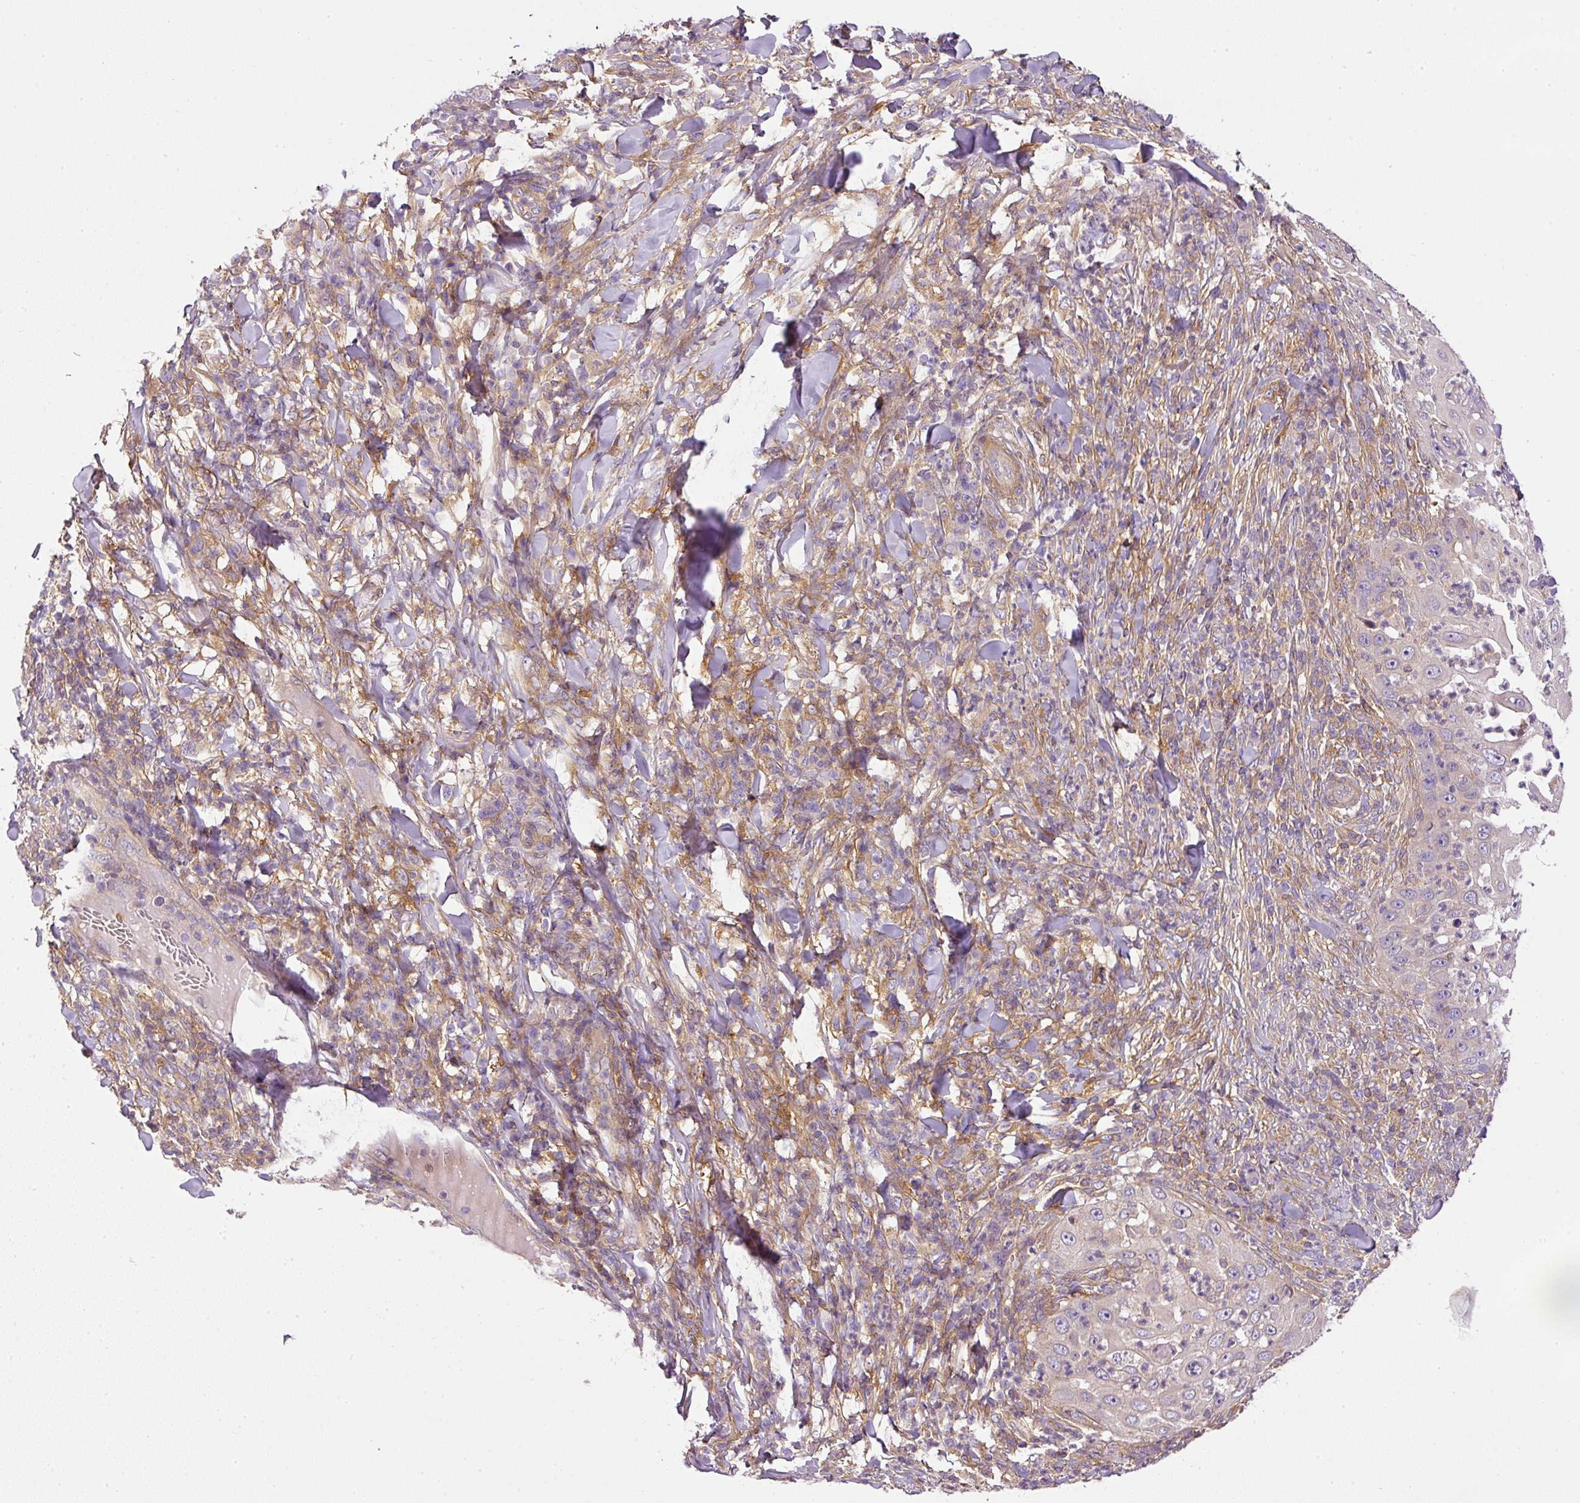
{"staining": {"intensity": "negative", "quantity": "none", "location": "none"}, "tissue": "skin cancer", "cell_type": "Tumor cells", "image_type": "cancer", "snomed": [{"axis": "morphology", "description": "Squamous cell carcinoma, NOS"}, {"axis": "topography", "description": "Skin"}], "caption": "Image shows no significant protein staining in tumor cells of skin squamous cell carcinoma.", "gene": "TBC1D2B", "patient": {"sex": "female", "age": 44}}